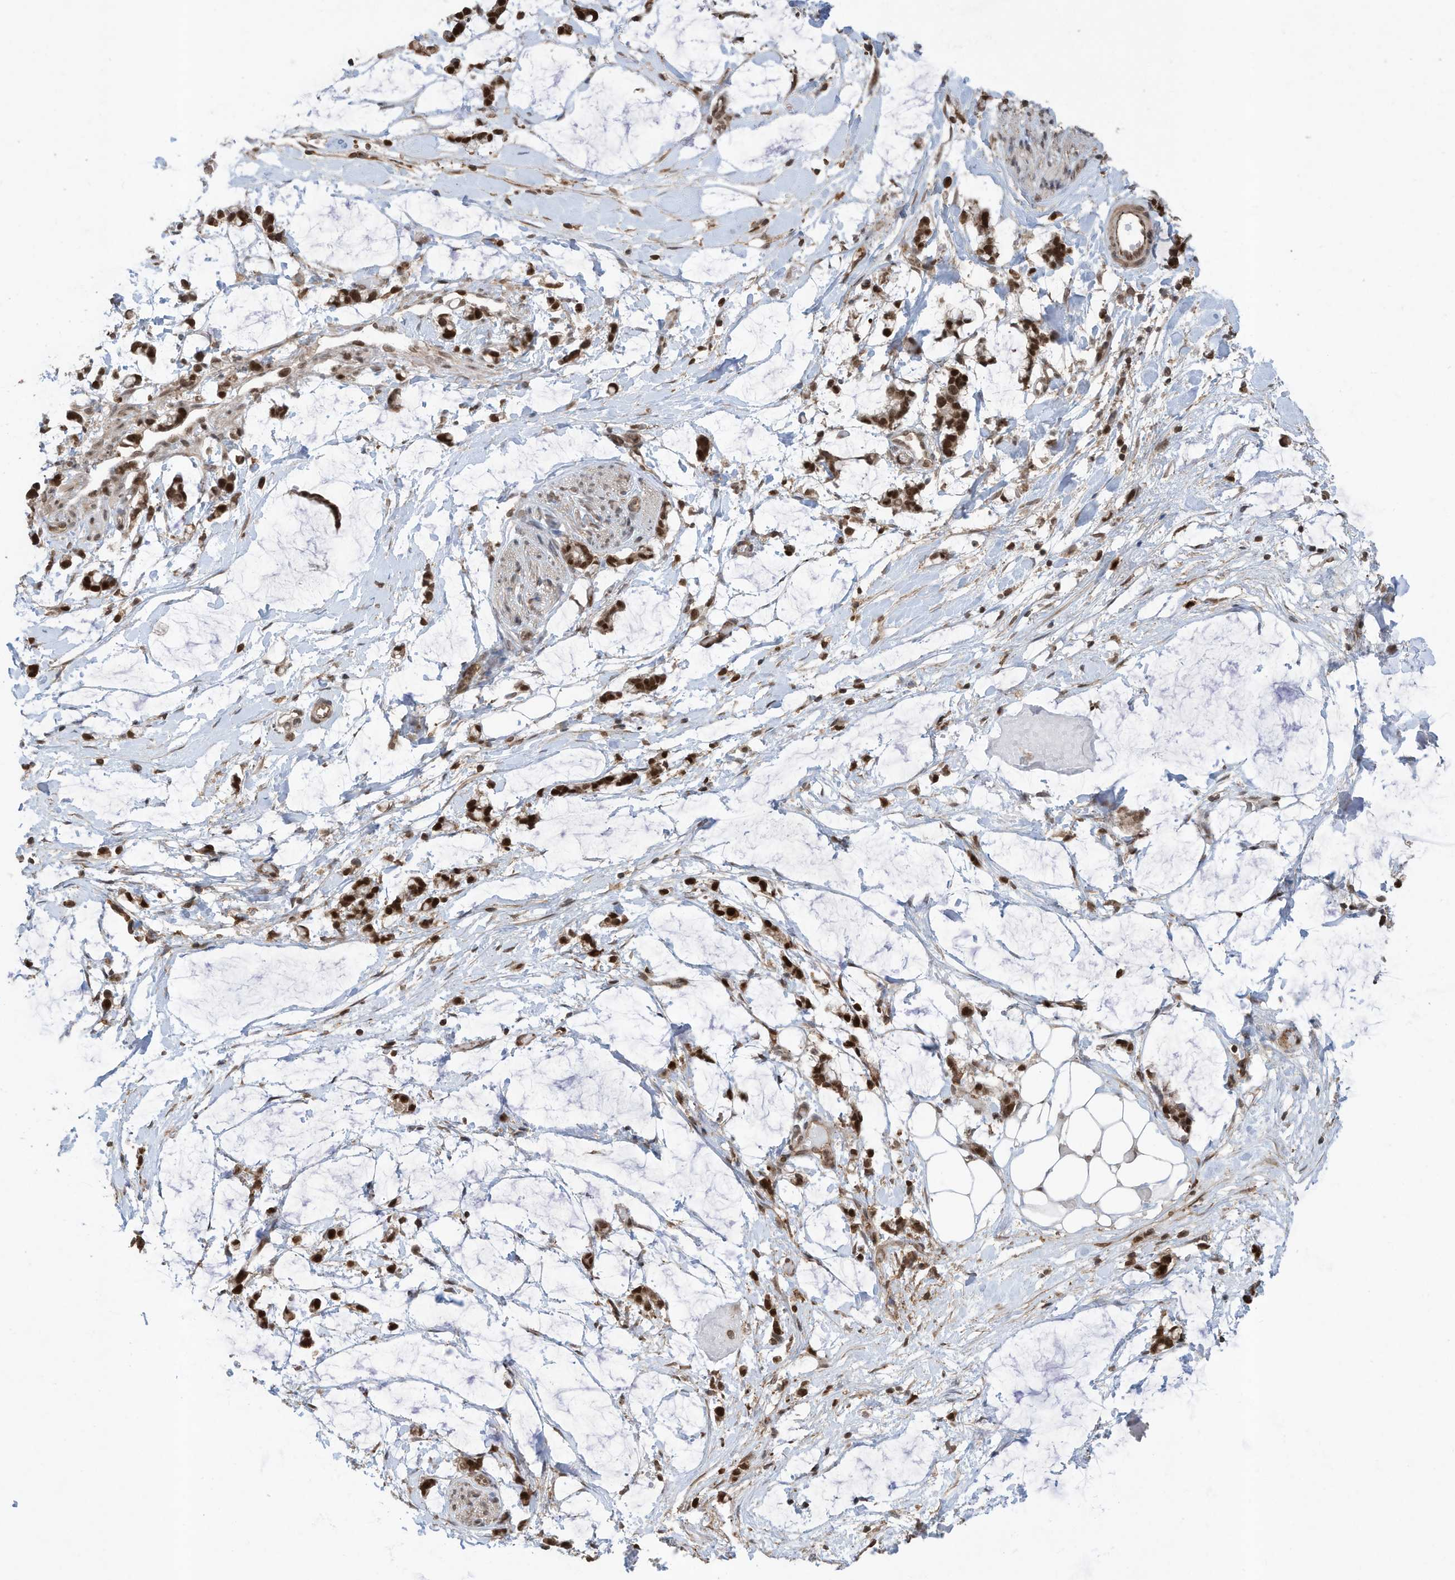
{"staining": {"intensity": "negative", "quantity": "none", "location": "none"}, "tissue": "adipose tissue", "cell_type": "Adipocytes", "image_type": "normal", "snomed": [{"axis": "morphology", "description": "Normal tissue, NOS"}, {"axis": "morphology", "description": "Adenocarcinoma, NOS"}, {"axis": "topography", "description": "Colon"}, {"axis": "topography", "description": "Peripheral nerve tissue"}], "caption": "Adipocytes show no significant protein positivity in unremarkable adipose tissue.", "gene": "REPIN1", "patient": {"sex": "male", "age": 14}}